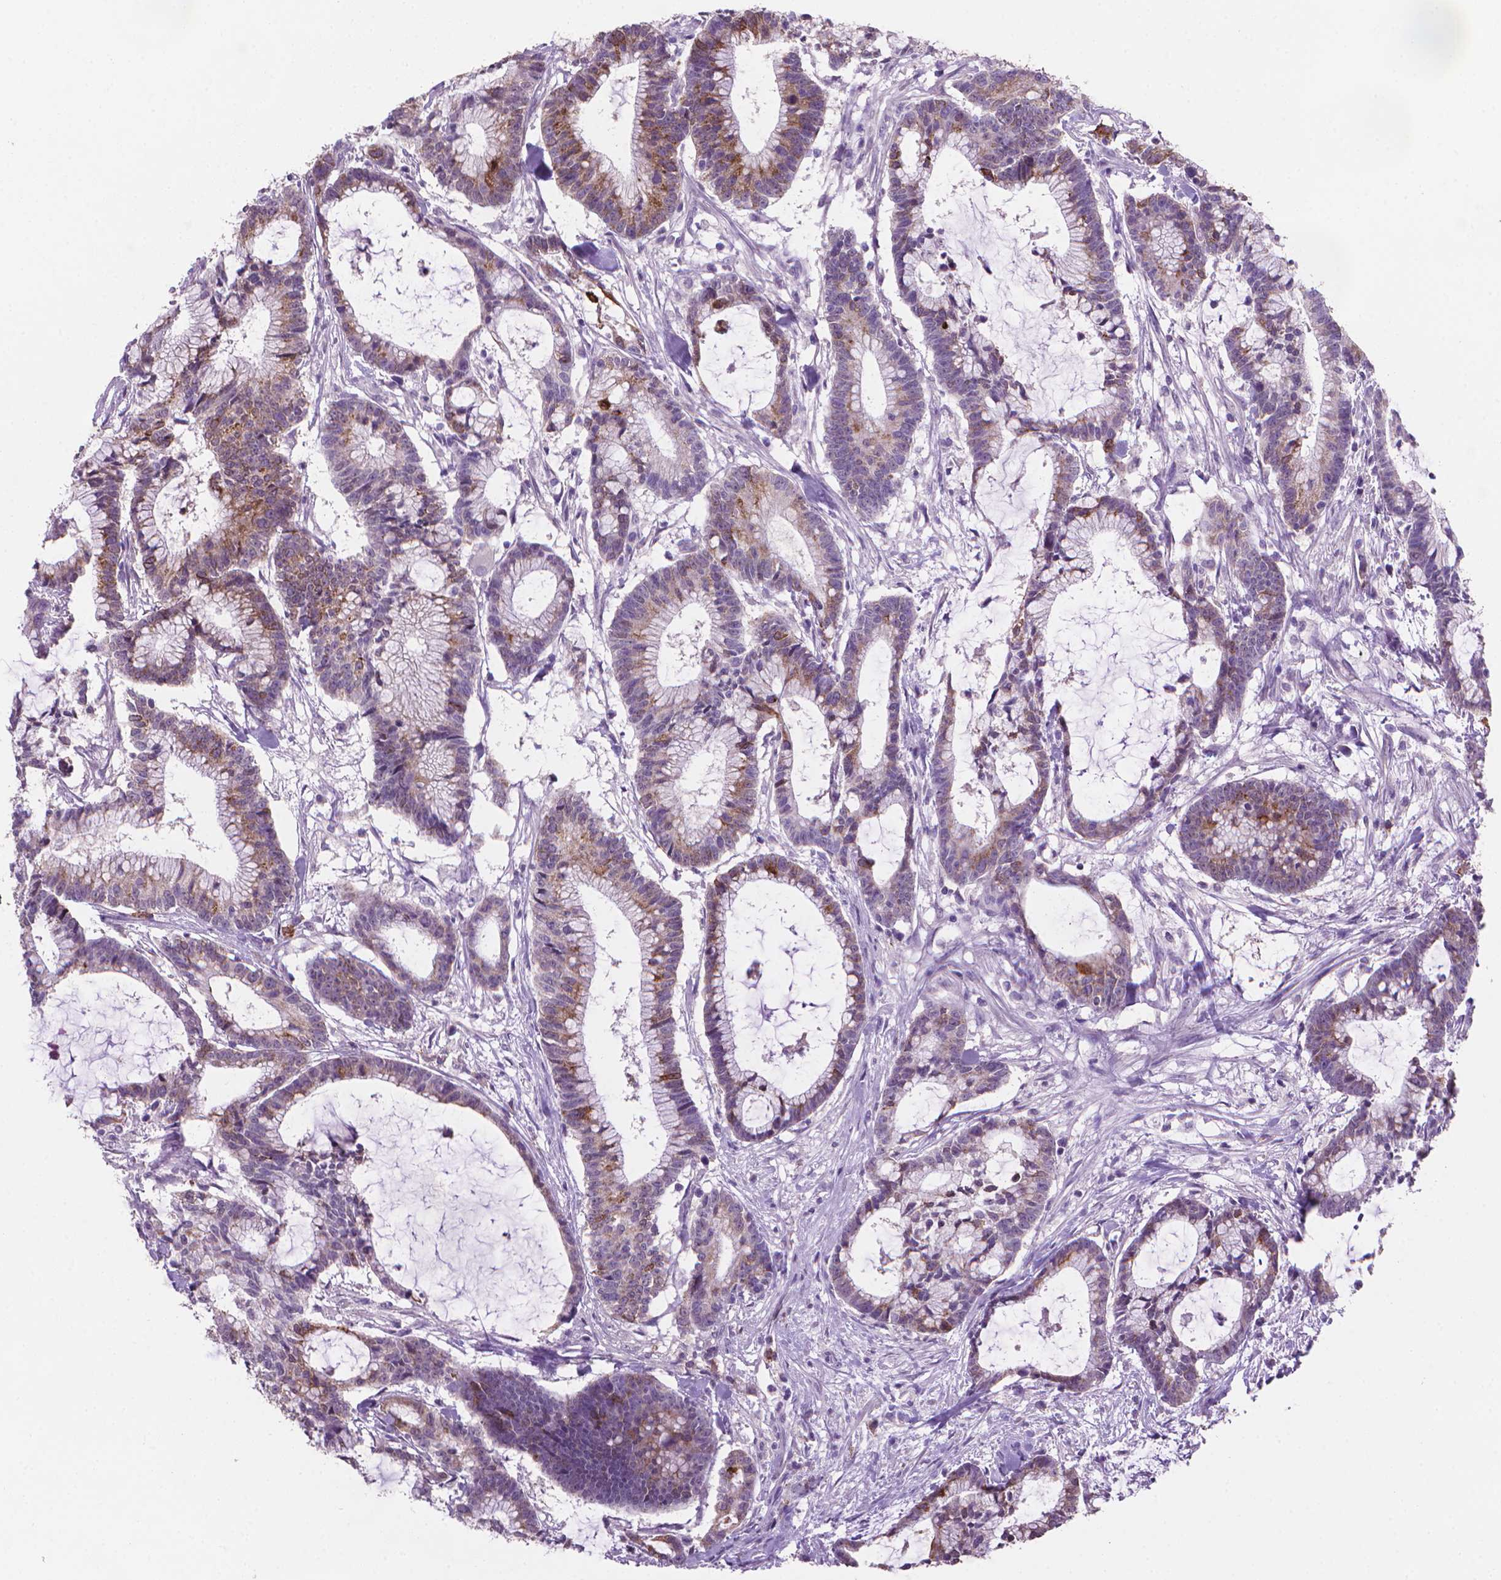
{"staining": {"intensity": "moderate", "quantity": "25%-75%", "location": "cytoplasmic/membranous"}, "tissue": "colorectal cancer", "cell_type": "Tumor cells", "image_type": "cancer", "snomed": [{"axis": "morphology", "description": "Adenocarcinoma, NOS"}, {"axis": "topography", "description": "Colon"}], "caption": "Immunohistochemical staining of colorectal adenocarcinoma reveals moderate cytoplasmic/membranous protein expression in approximately 25%-75% of tumor cells.", "gene": "MUC1", "patient": {"sex": "female", "age": 78}}